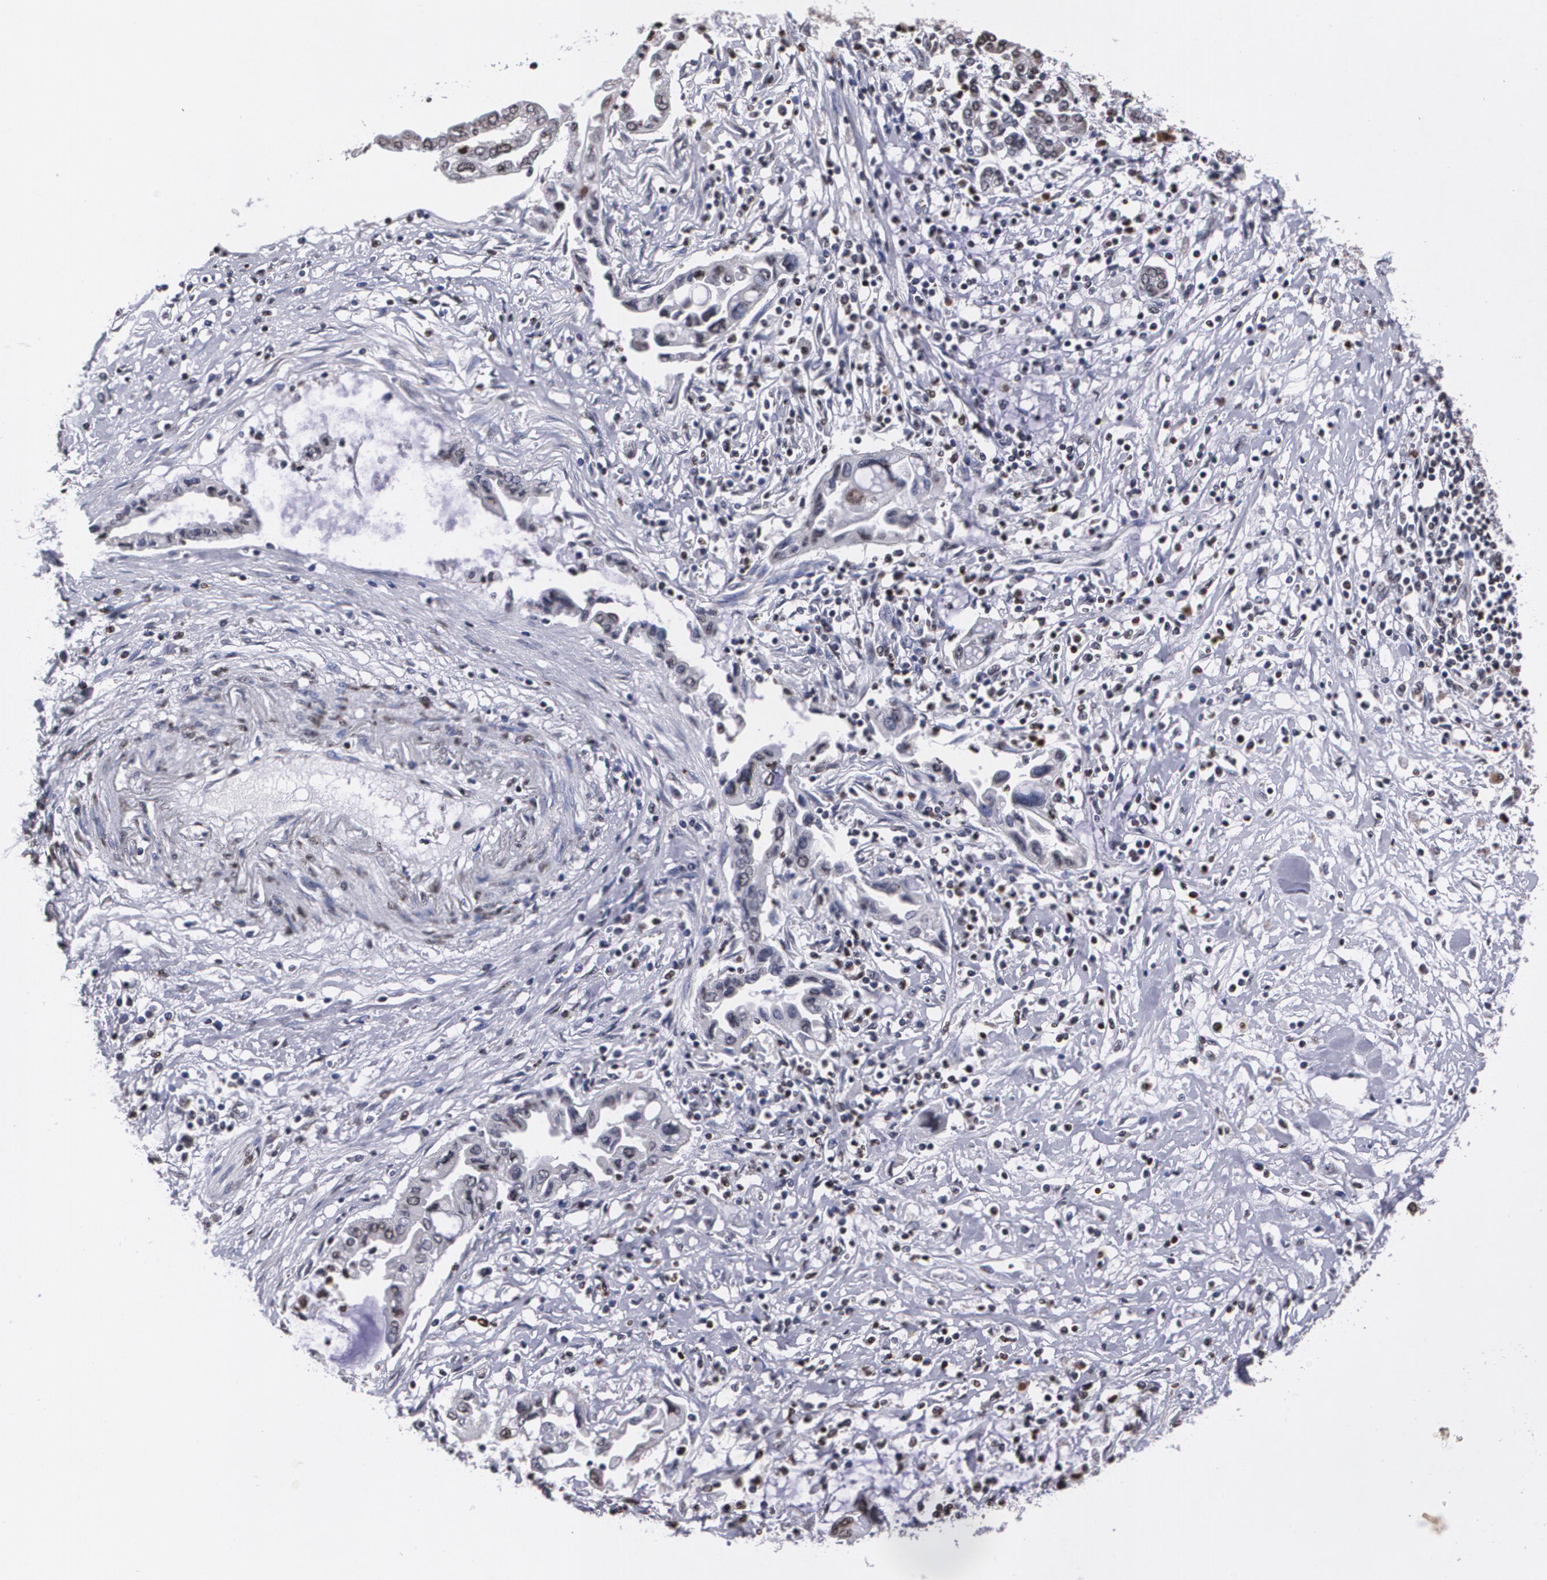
{"staining": {"intensity": "weak", "quantity": ">75%", "location": "cytoplasmic/membranous,nuclear"}, "tissue": "pancreatic cancer", "cell_type": "Tumor cells", "image_type": "cancer", "snomed": [{"axis": "morphology", "description": "Adenocarcinoma, NOS"}, {"axis": "topography", "description": "Pancreas"}], "caption": "Pancreatic cancer (adenocarcinoma) stained for a protein exhibits weak cytoplasmic/membranous and nuclear positivity in tumor cells. The protein of interest is stained brown, and the nuclei are stained in blue (DAB (3,3'-diaminobenzidine) IHC with brightfield microscopy, high magnification).", "gene": "MVP", "patient": {"sex": "female", "age": 57}}